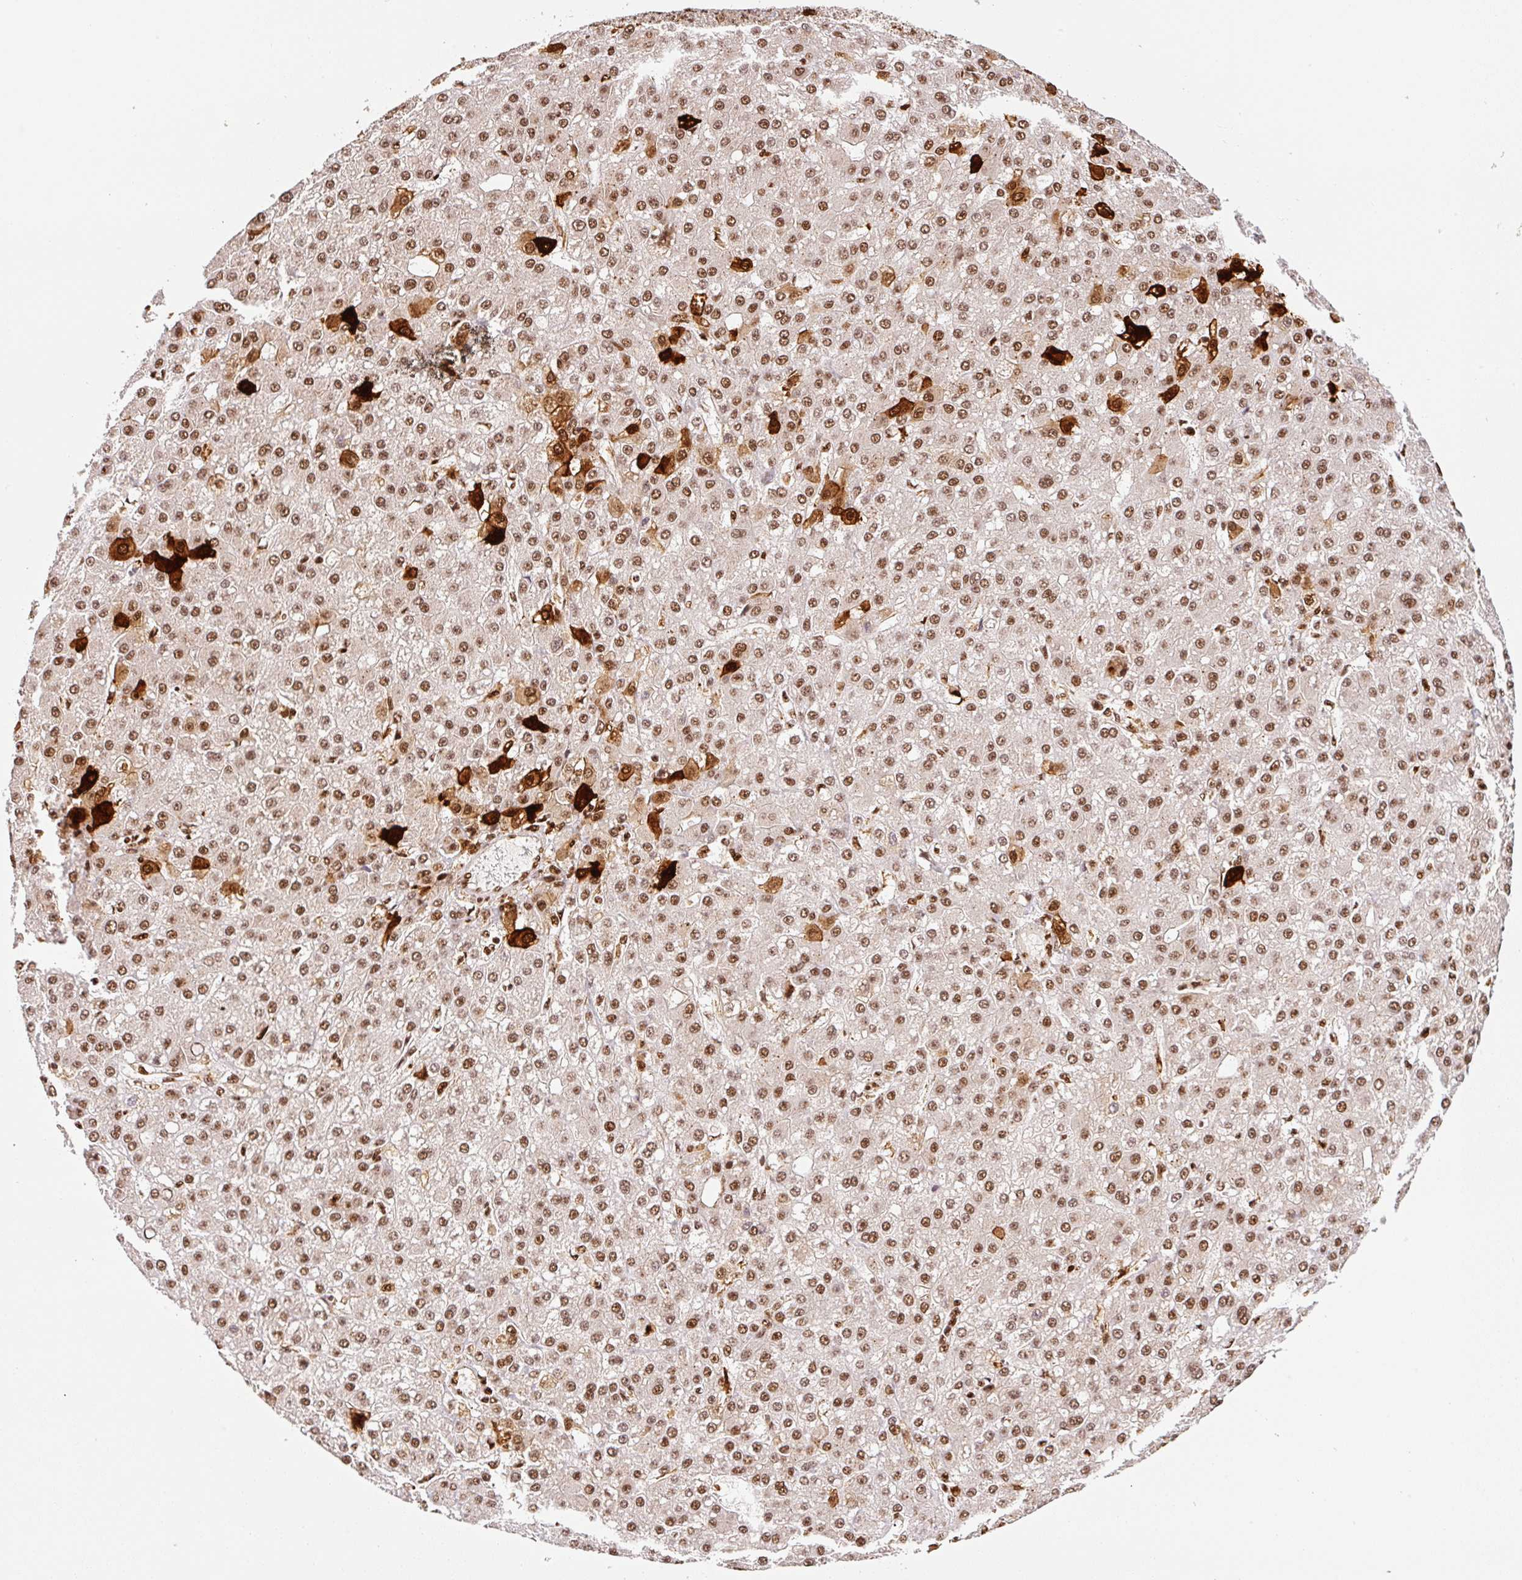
{"staining": {"intensity": "strong", "quantity": ">75%", "location": "cytoplasmic/membranous,nuclear"}, "tissue": "liver cancer", "cell_type": "Tumor cells", "image_type": "cancer", "snomed": [{"axis": "morphology", "description": "Carcinoma, Hepatocellular, NOS"}, {"axis": "topography", "description": "Liver"}], "caption": "This photomicrograph displays IHC staining of liver hepatocellular carcinoma, with high strong cytoplasmic/membranous and nuclear positivity in approximately >75% of tumor cells.", "gene": "GPR139", "patient": {"sex": "male", "age": 67}}